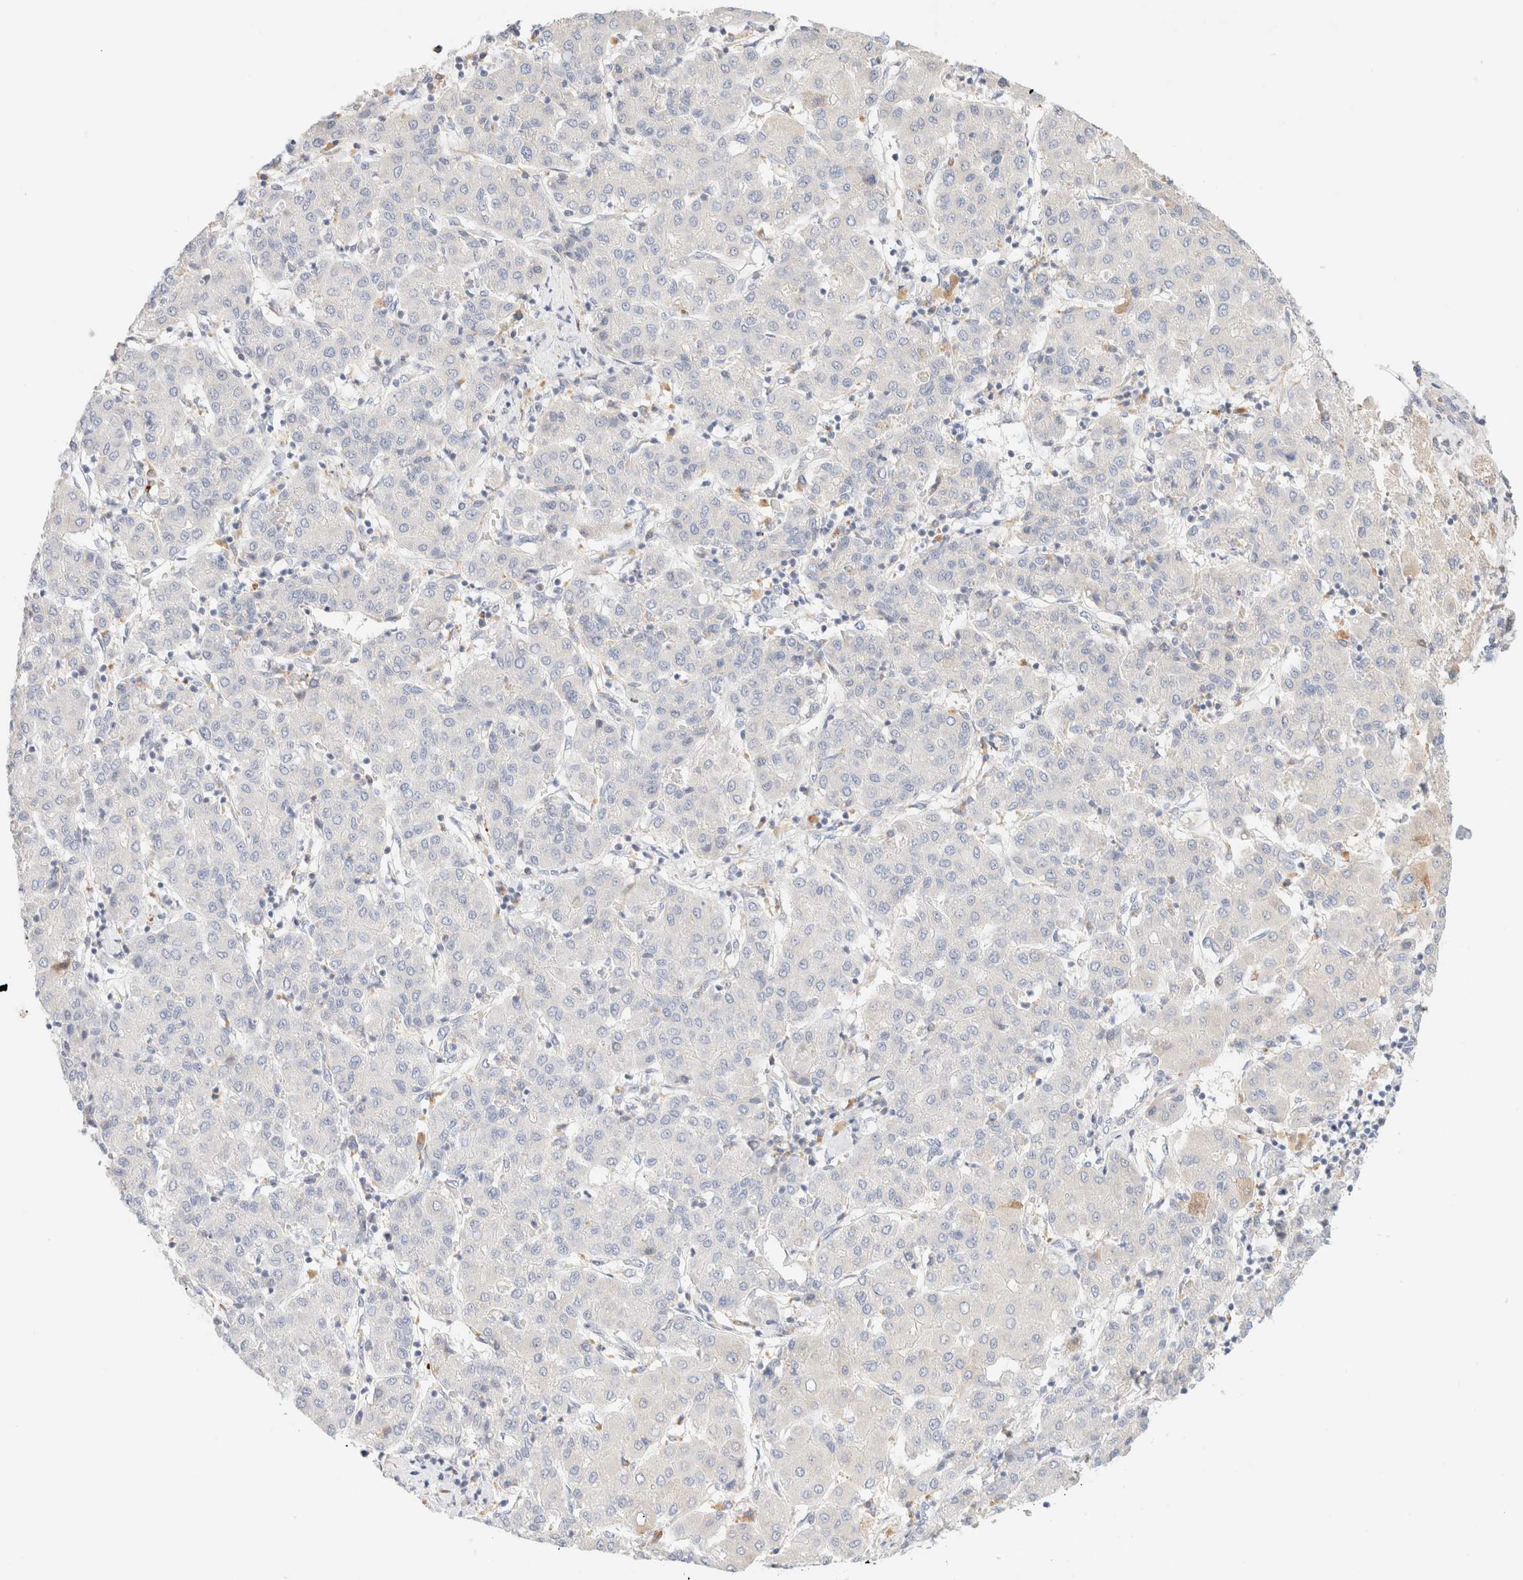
{"staining": {"intensity": "negative", "quantity": "none", "location": "none"}, "tissue": "liver cancer", "cell_type": "Tumor cells", "image_type": "cancer", "snomed": [{"axis": "morphology", "description": "Carcinoma, Hepatocellular, NOS"}, {"axis": "topography", "description": "Liver"}], "caption": "Immunohistochemistry (IHC) micrograph of neoplastic tissue: liver hepatocellular carcinoma stained with DAB (3,3'-diaminobenzidine) reveals no significant protein expression in tumor cells.", "gene": "SARM1", "patient": {"sex": "male", "age": 65}}